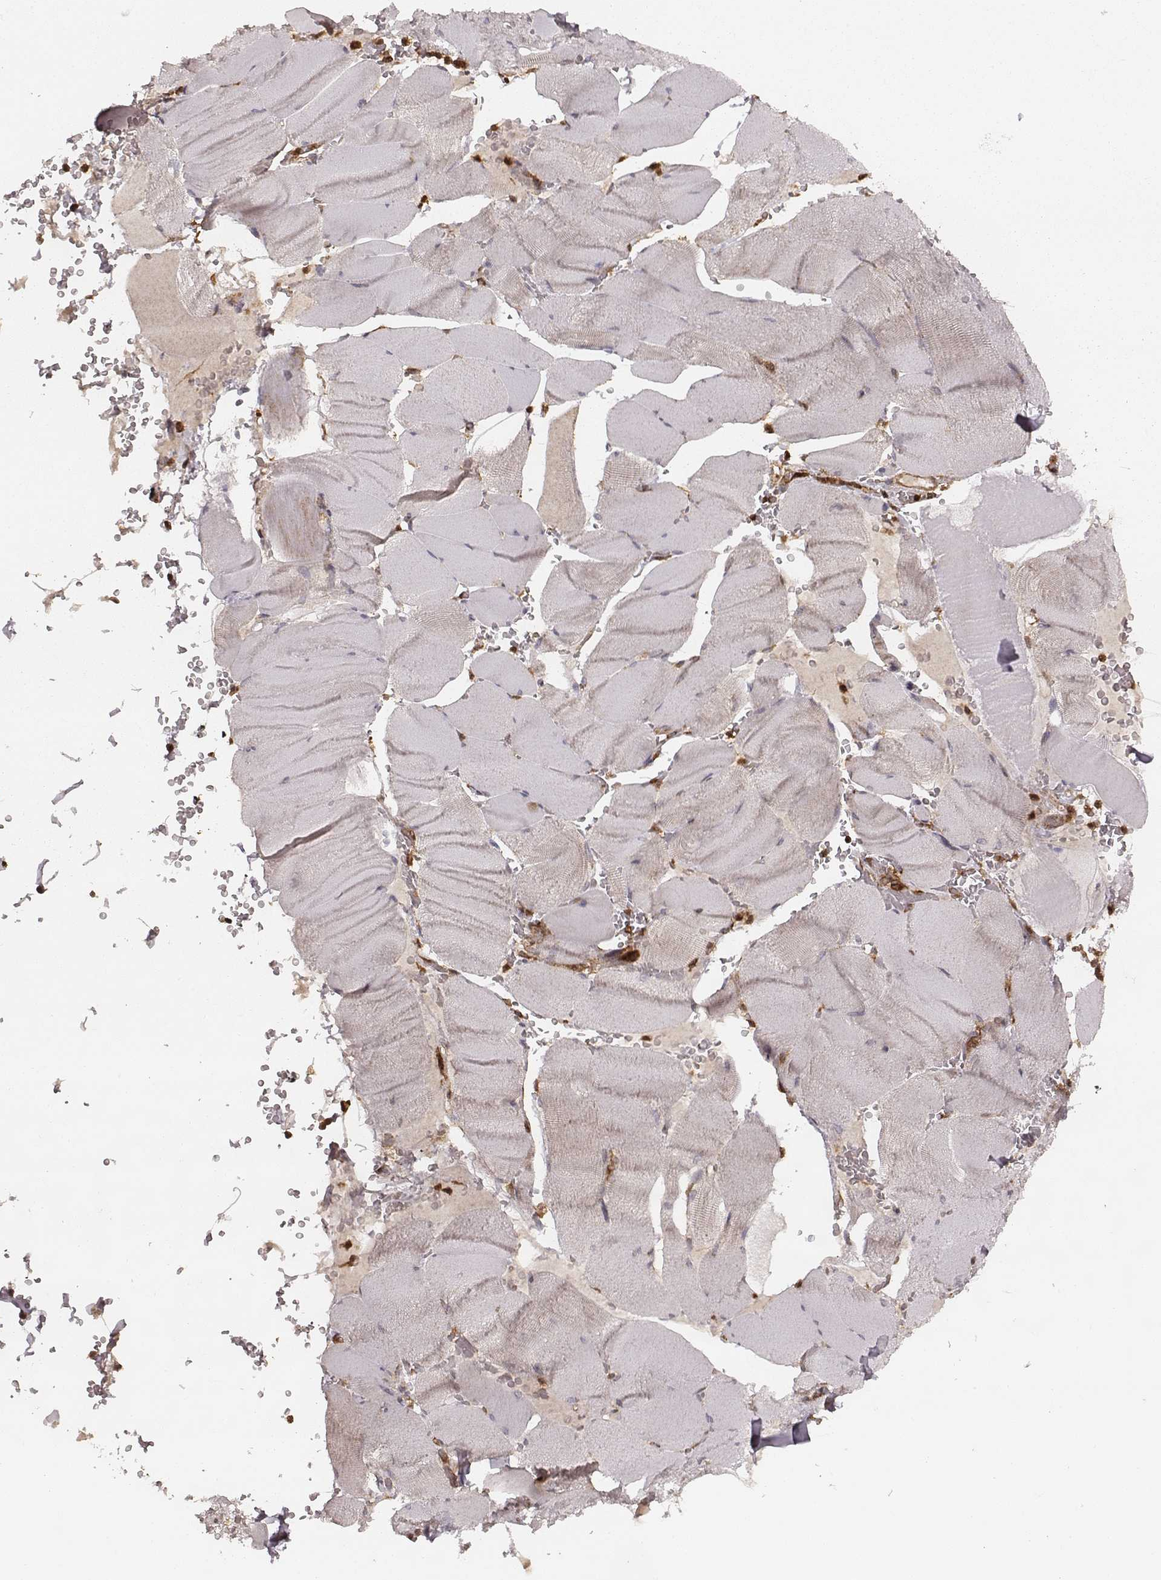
{"staining": {"intensity": "negative", "quantity": "none", "location": "none"}, "tissue": "skeletal muscle", "cell_type": "Myocytes", "image_type": "normal", "snomed": [{"axis": "morphology", "description": "Normal tissue, NOS"}, {"axis": "topography", "description": "Skeletal muscle"}], "caption": "Micrograph shows no protein positivity in myocytes of normal skeletal muscle. The staining was performed using DAB to visualize the protein expression in brown, while the nuclei were stained in blue with hematoxylin (Magnification: 20x).", "gene": "VPS26A", "patient": {"sex": "male", "age": 56}}